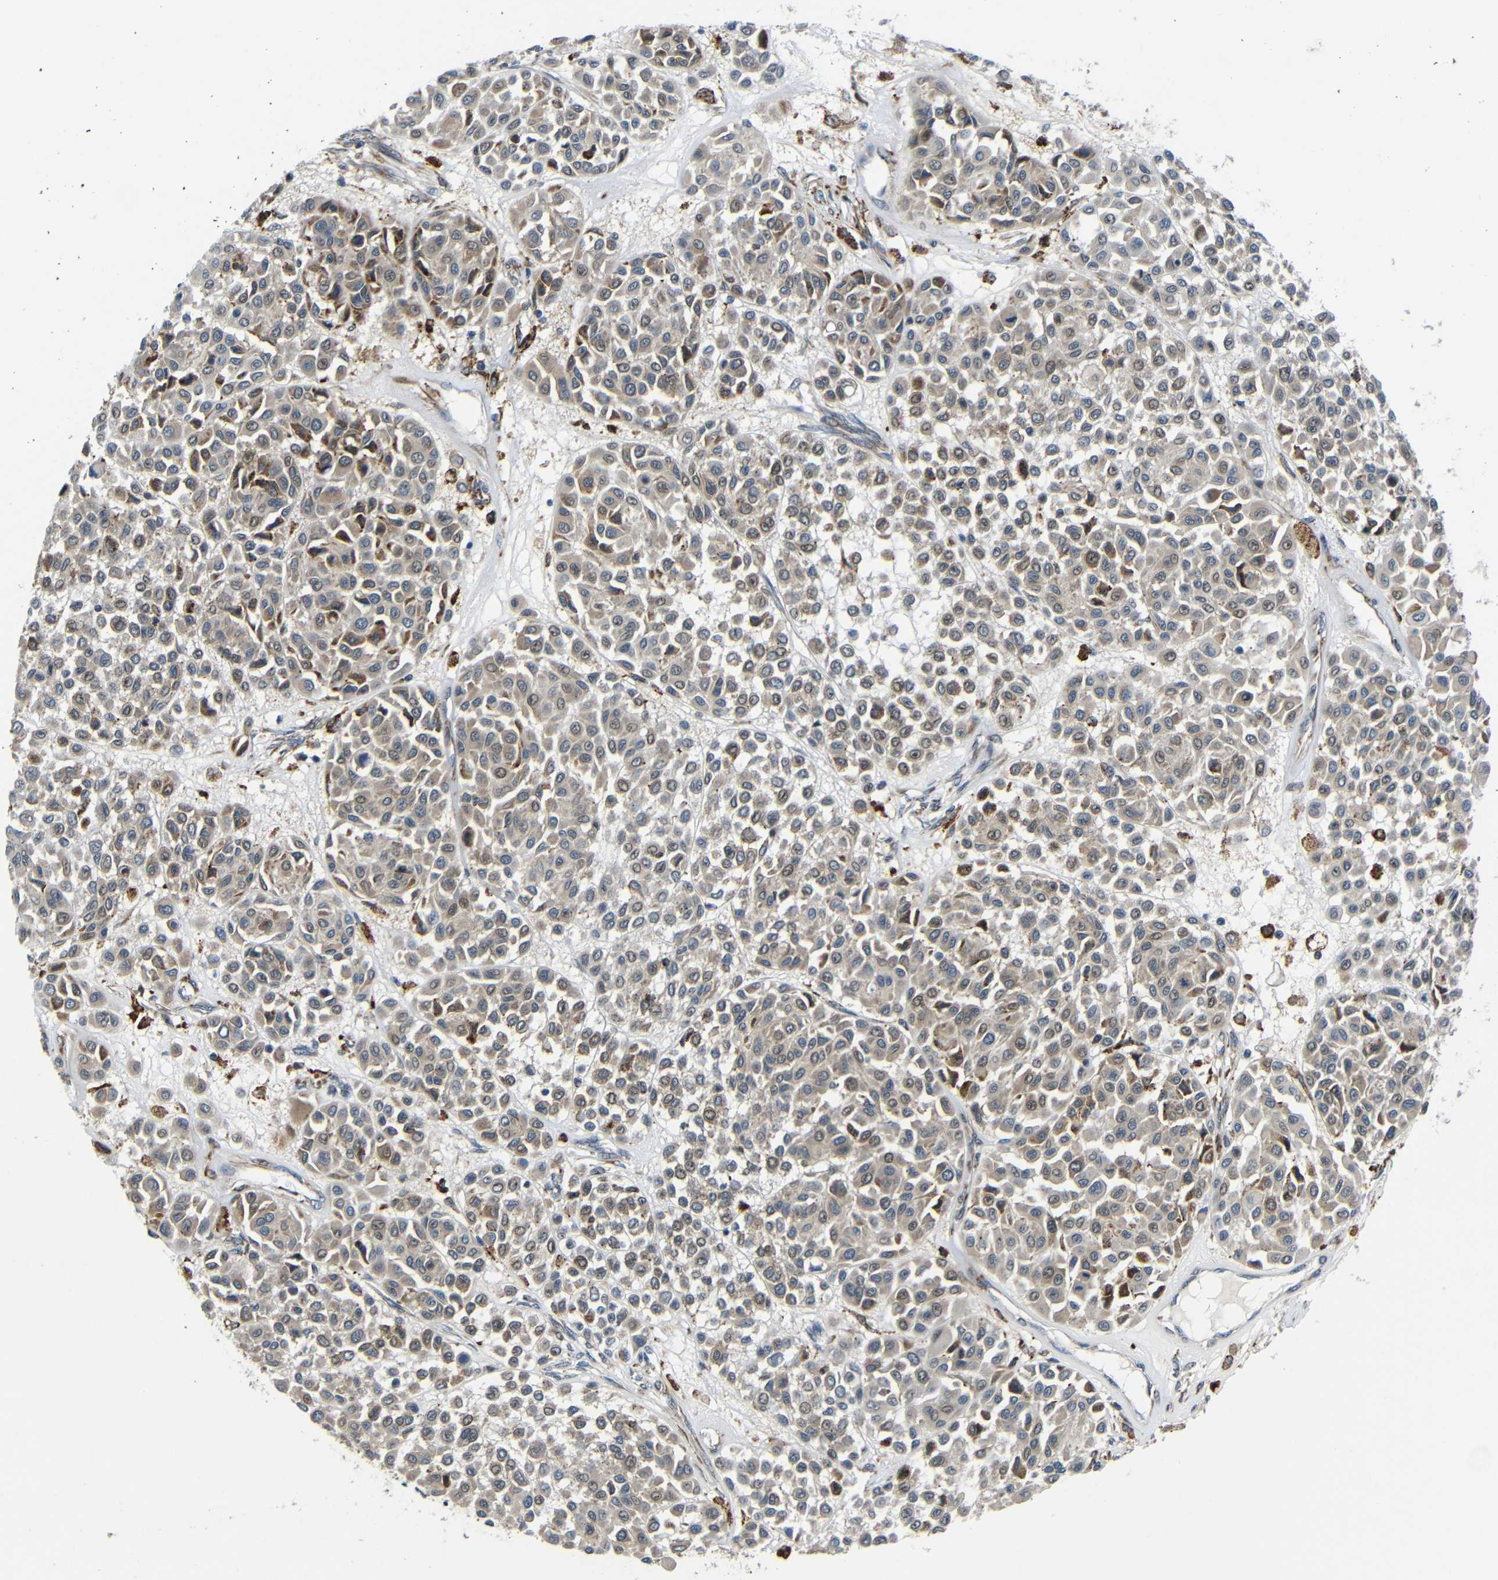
{"staining": {"intensity": "weak", "quantity": ">75%", "location": "cytoplasmic/membranous,nuclear"}, "tissue": "melanoma", "cell_type": "Tumor cells", "image_type": "cancer", "snomed": [{"axis": "morphology", "description": "Malignant melanoma, Metastatic site"}, {"axis": "topography", "description": "Soft tissue"}], "caption": "Protein expression analysis of melanoma demonstrates weak cytoplasmic/membranous and nuclear positivity in about >75% of tumor cells.", "gene": "SYDE1", "patient": {"sex": "male", "age": 41}}